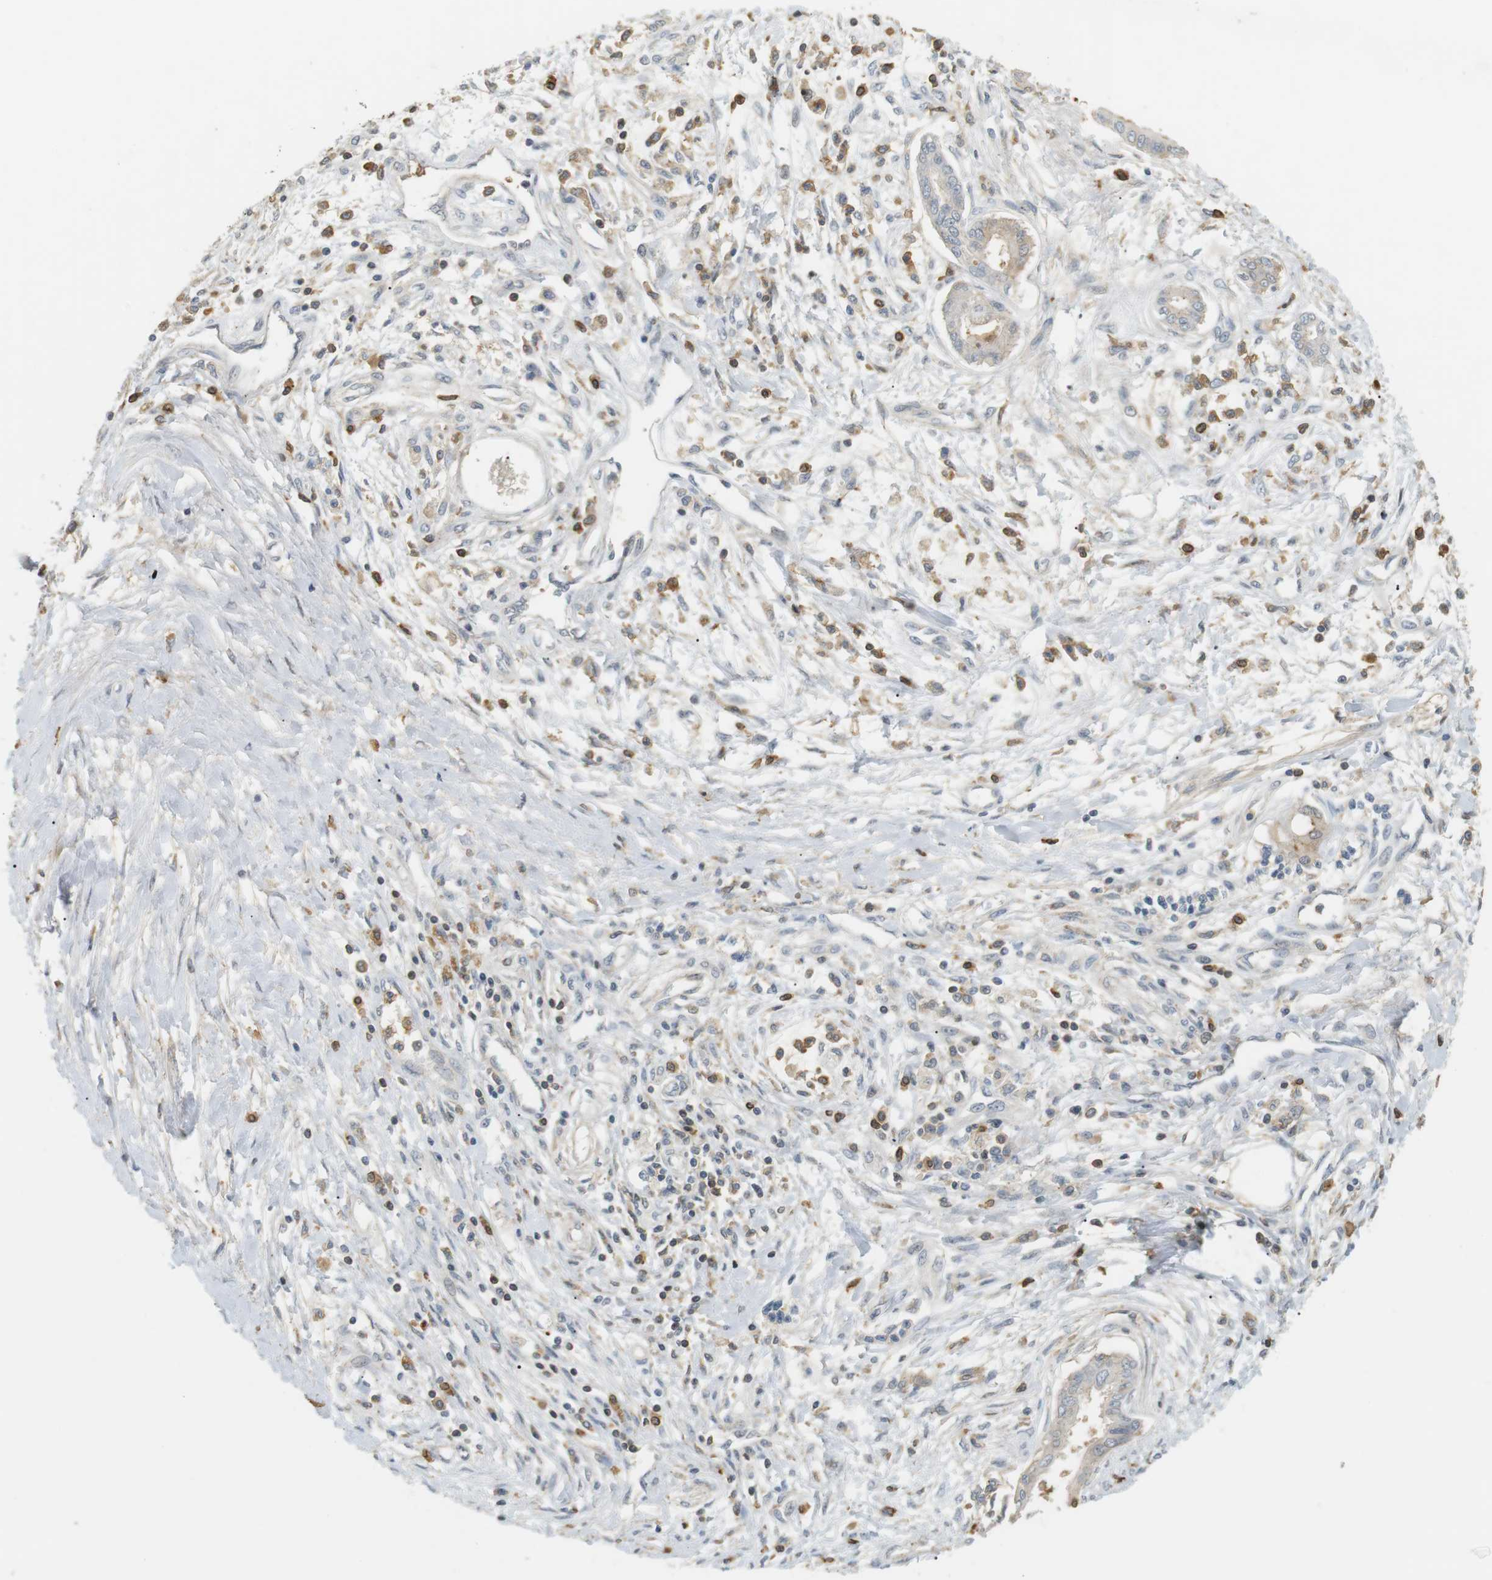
{"staining": {"intensity": "weak", "quantity": "<25%", "location": "cytoplasmic/membranous"}, "tissue": "pancreatic cancer", "cell_type": "Tumor cells", "image_type": "cancer", "snomed": [{"axis": "morphology", "description": "Adenocarcinoma, NOS"}, {"axis": "topography", "description": "Pancreas"}], "caption": "An image of human pancreatic cancer (adenocarcinoma) is negative for staining in tumor cells.", "gene": "P2RY1", "patient": {"sex": "male", "age": 56}}